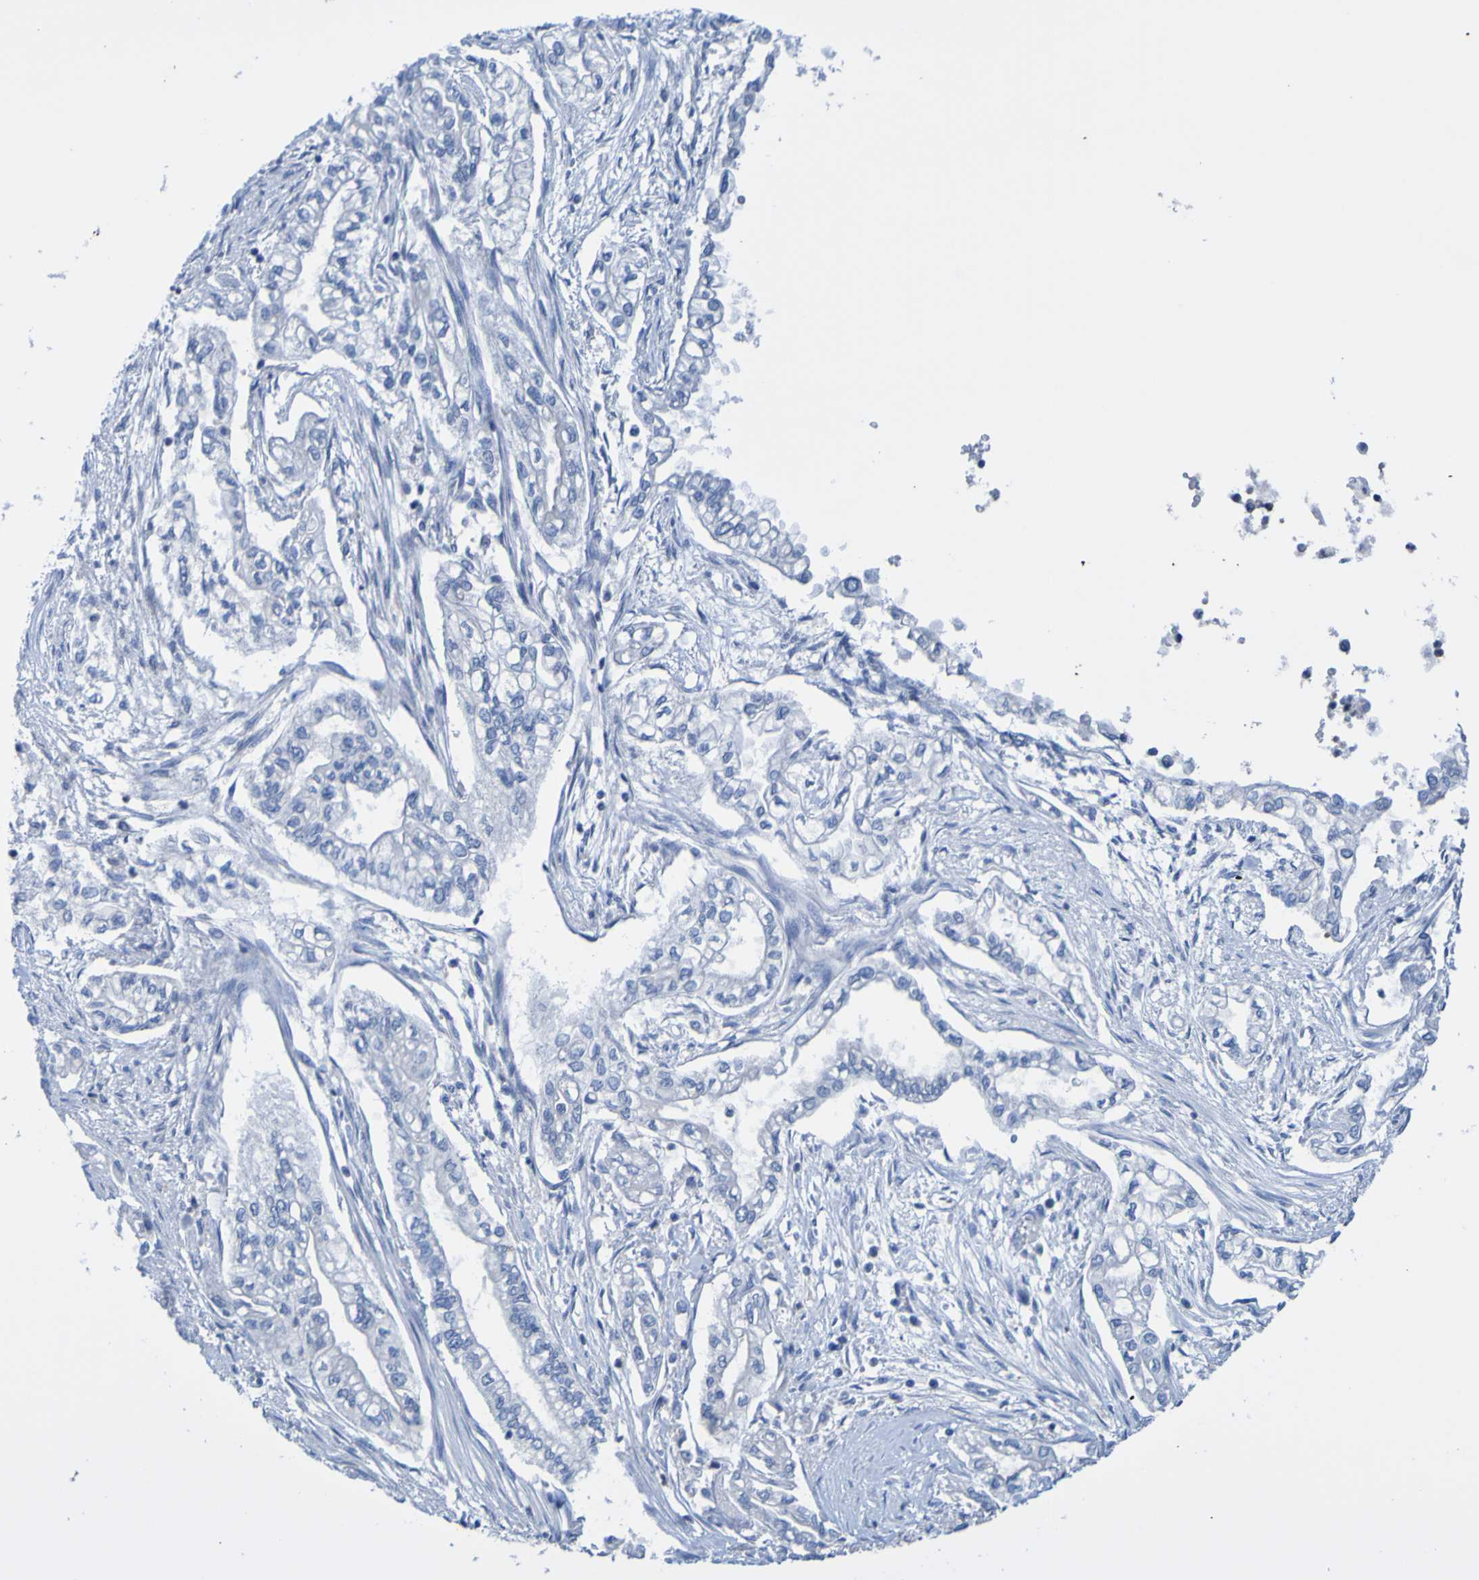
{"staining": {"intensity": "negative", "quantity": "none", "location": "none"}, "tissue": "pancreatic cancer", "cell_type": "Tumor cells", "image_type": "cancer", "snomed": [{"axis": "morphology", "description": "Normal tissue, NOS"}, {"axis": "topography", "description": "Pancreas"}], "caption": "Immunohistochemistry (IHC) histopathology image of pancreatic cancer stained for a protein (brown), which exhibits no staining in tumor cells. (DAB (3,3'-diaminobenzidine) immunohistochemistry (IHC) with hematoxylin counter stain).", "gene": "ACMSD", "patient": {"sex": "male", "age": 42}}